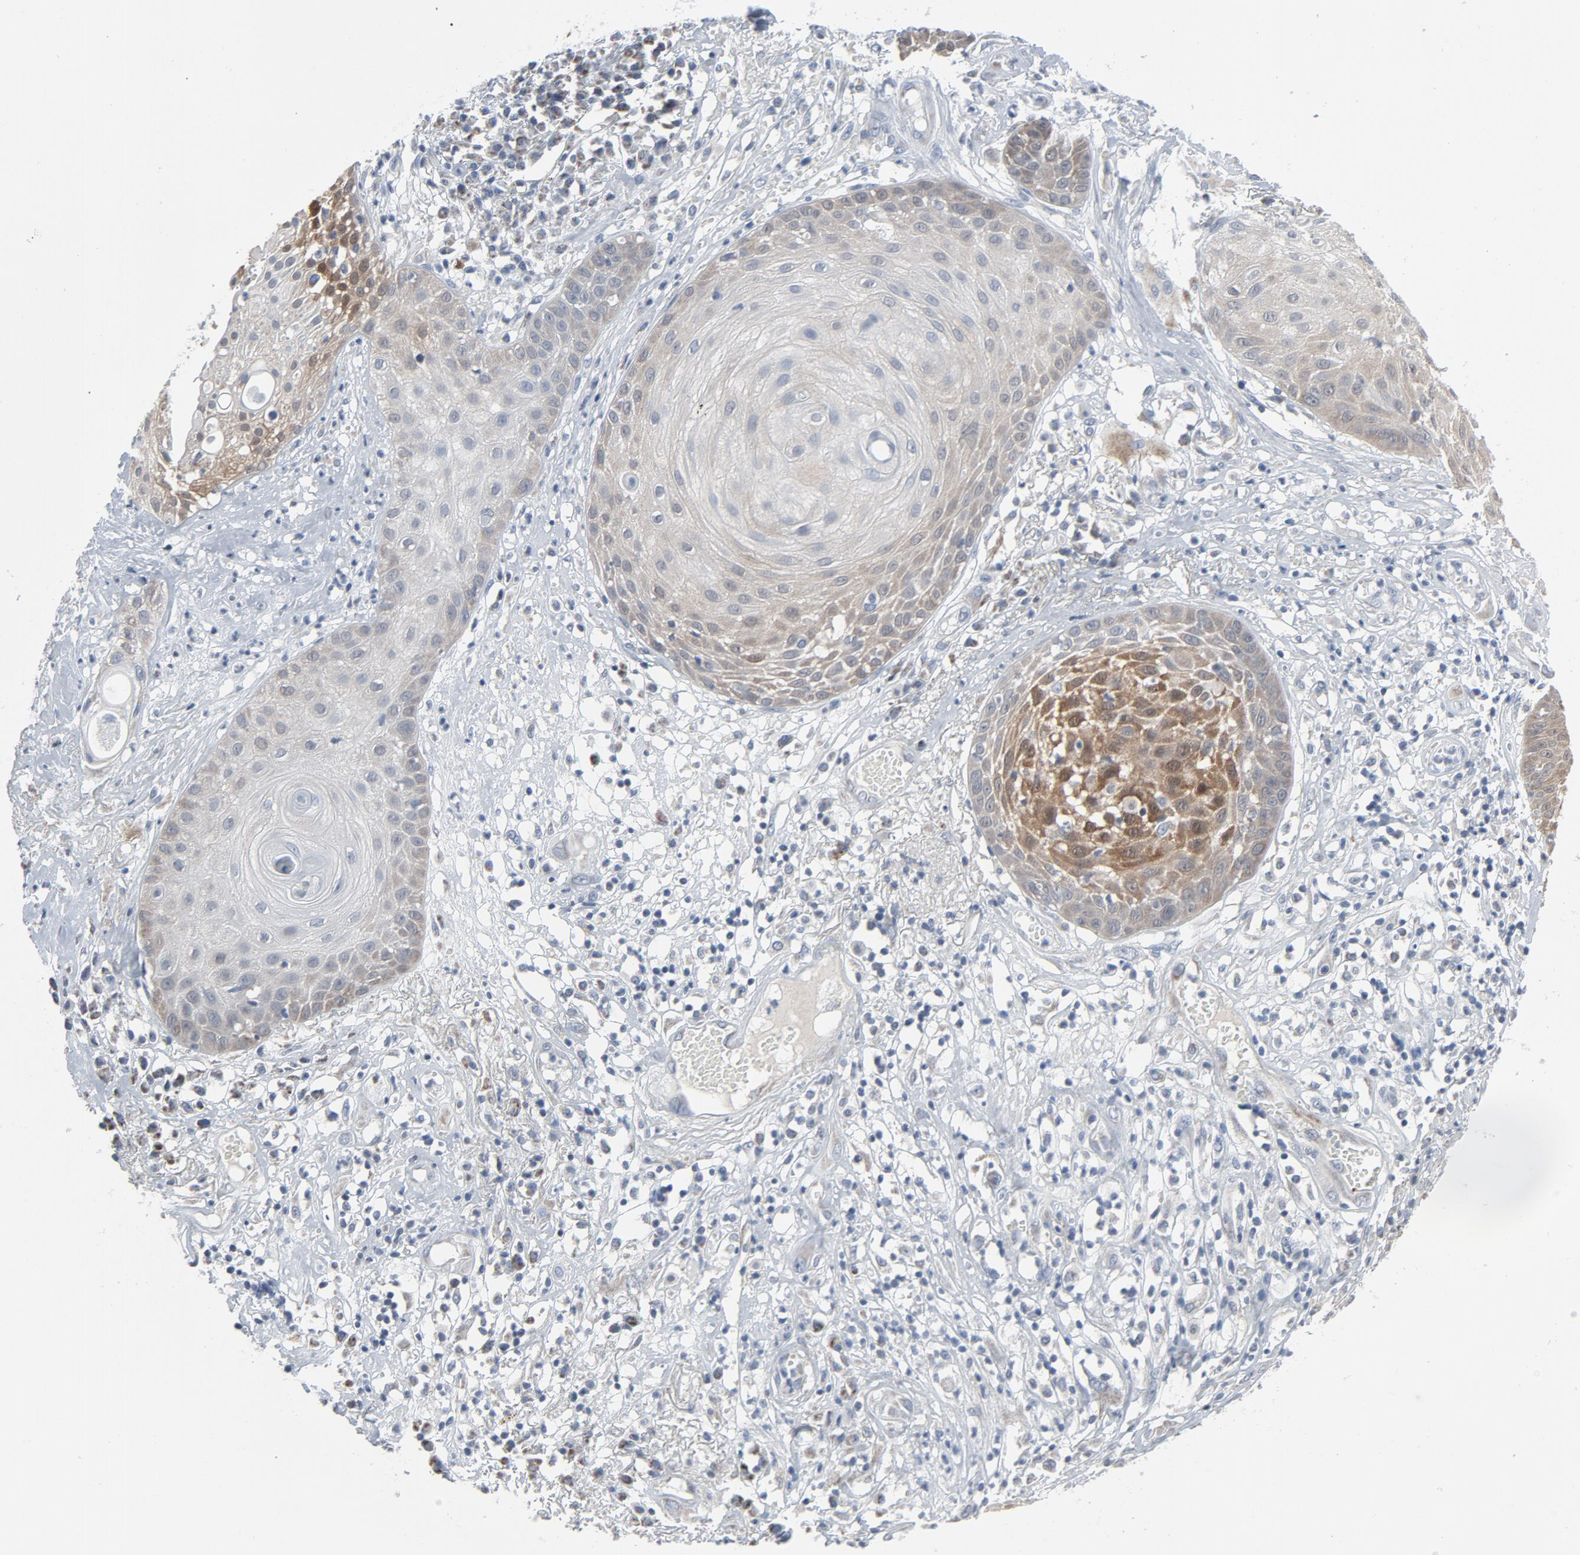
{"staining": {"intensity": "weak", "quantity": "<25%", "location": "cytoplasmic/membranous"}, "tissue": "skin cancer", "cell_type": "Tumor cells", "image_type": "cancer", "snomed": [{"axis": "morphology", "description": "Squamous cell carcinoma, NOS"}, {"axis": "topography", "description": "Skin"}], "caption": "IHC image of skin cancer (squamous cell carcinoma) stained for a protein (brown), which exhibits no expression in tumor cells. The staining is performed using DAB brown chromogen with nuclei counter-stained in using hematoxylin.", "gene": "GPX2", "patient": {"sex": "male", "age": 65}}